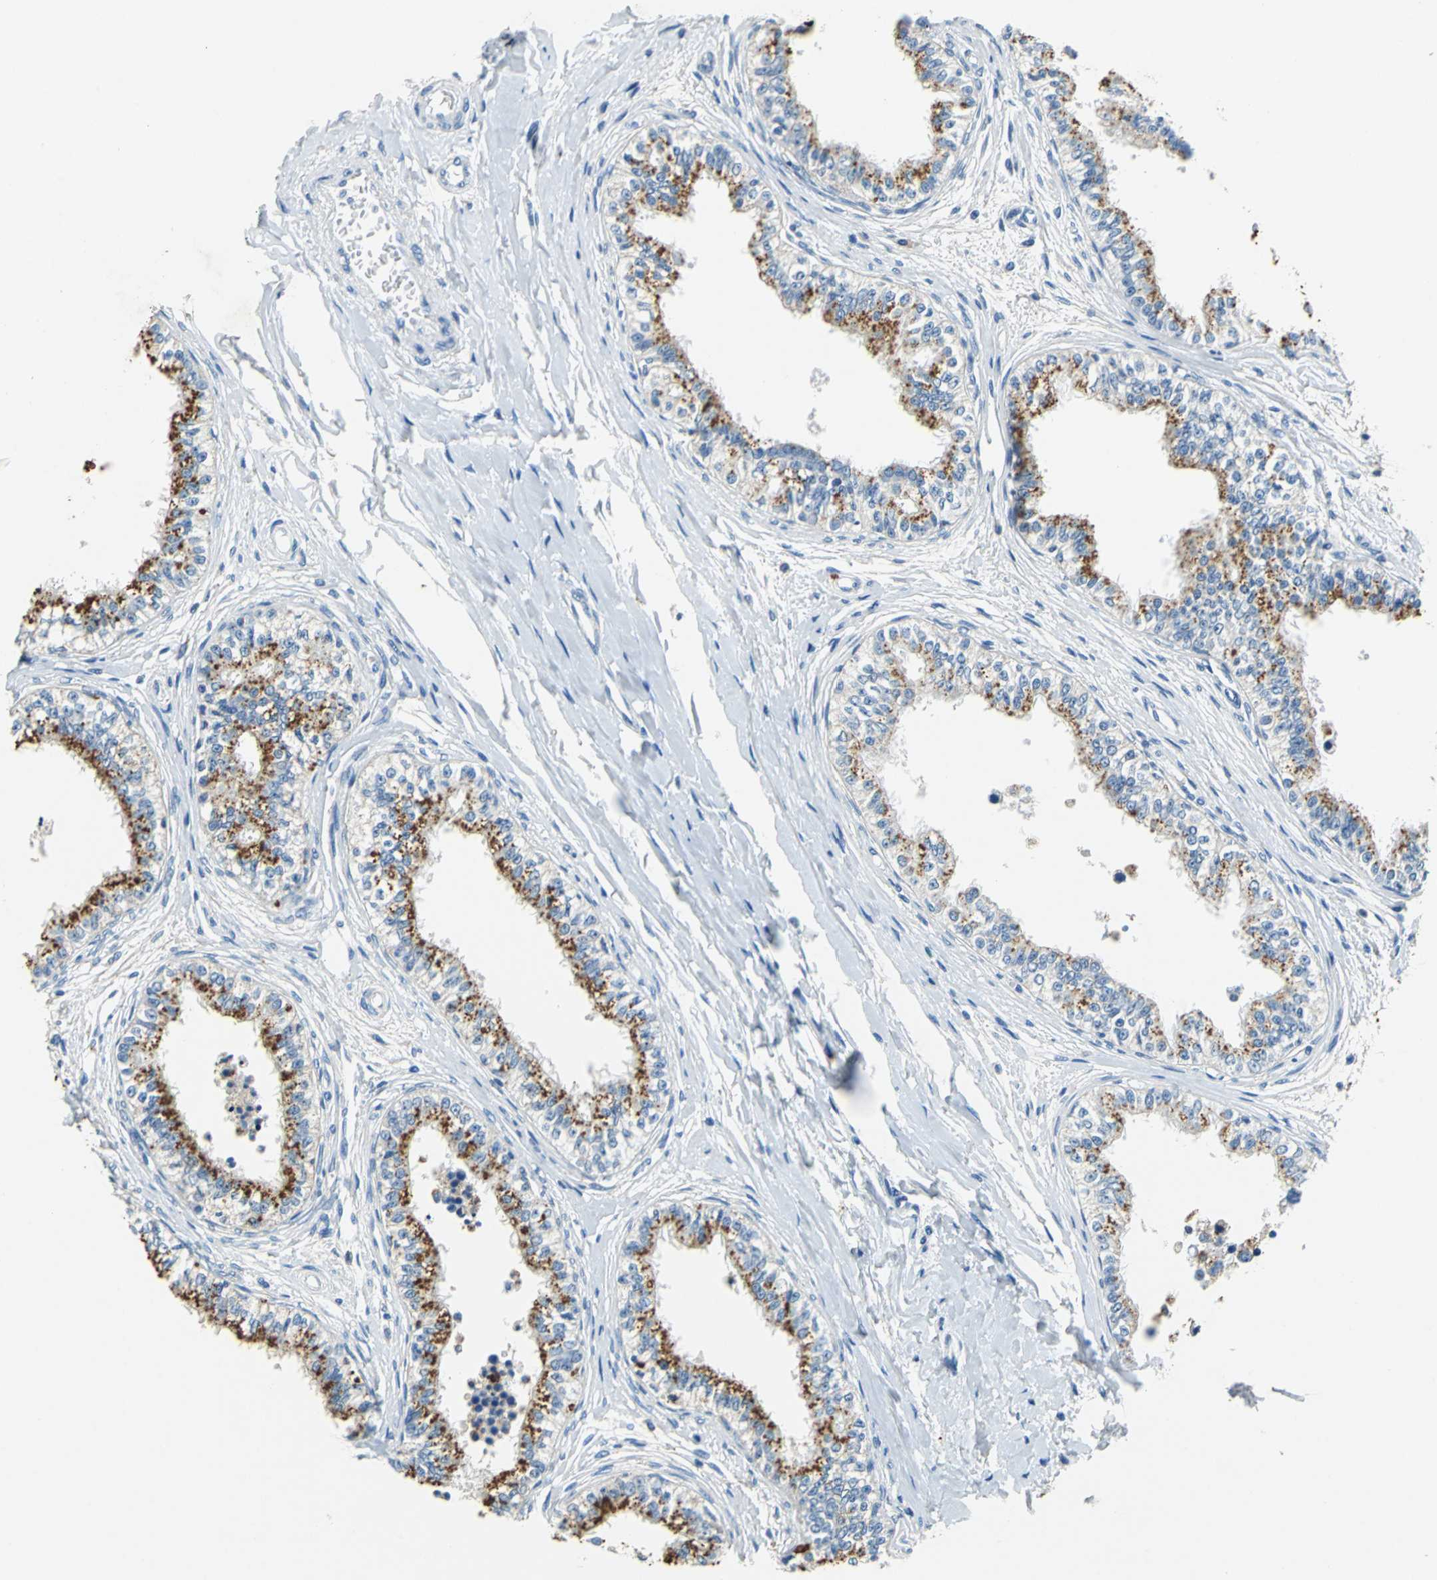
{"staining": {"intensity": "moderate", "quantity": "25%-75%", "location": "cytoplasmic/membranous"}, "tissue": "epididymis", "cell_type": "Glandular cells", "image_type": "normal", "snomed": [{"axis": "morphology", "description": "Normal tissue, NOS"}, {"axis": "morphology", "description": "Adenocarcinoma, metastatic, NOS"}, {"axis": "topography", "description": "Testis"}, {"axis": "topography", "description": "Epididymis"}], "caption": "High-magnification brightfield microscopy of benign epididymis stained with DAB (brown) and counterstained with hematoxylin (blue). glandular cells exhibit moderate cytoplasmic/membranous expression is present in about25%-75% of cells. (Stains: DAB in brown, nuclei in blue, Microscopy: brightfield microscopy at high magnification).", "gene": "TEX264", "patient": {"sex": "male", "age": 26}}